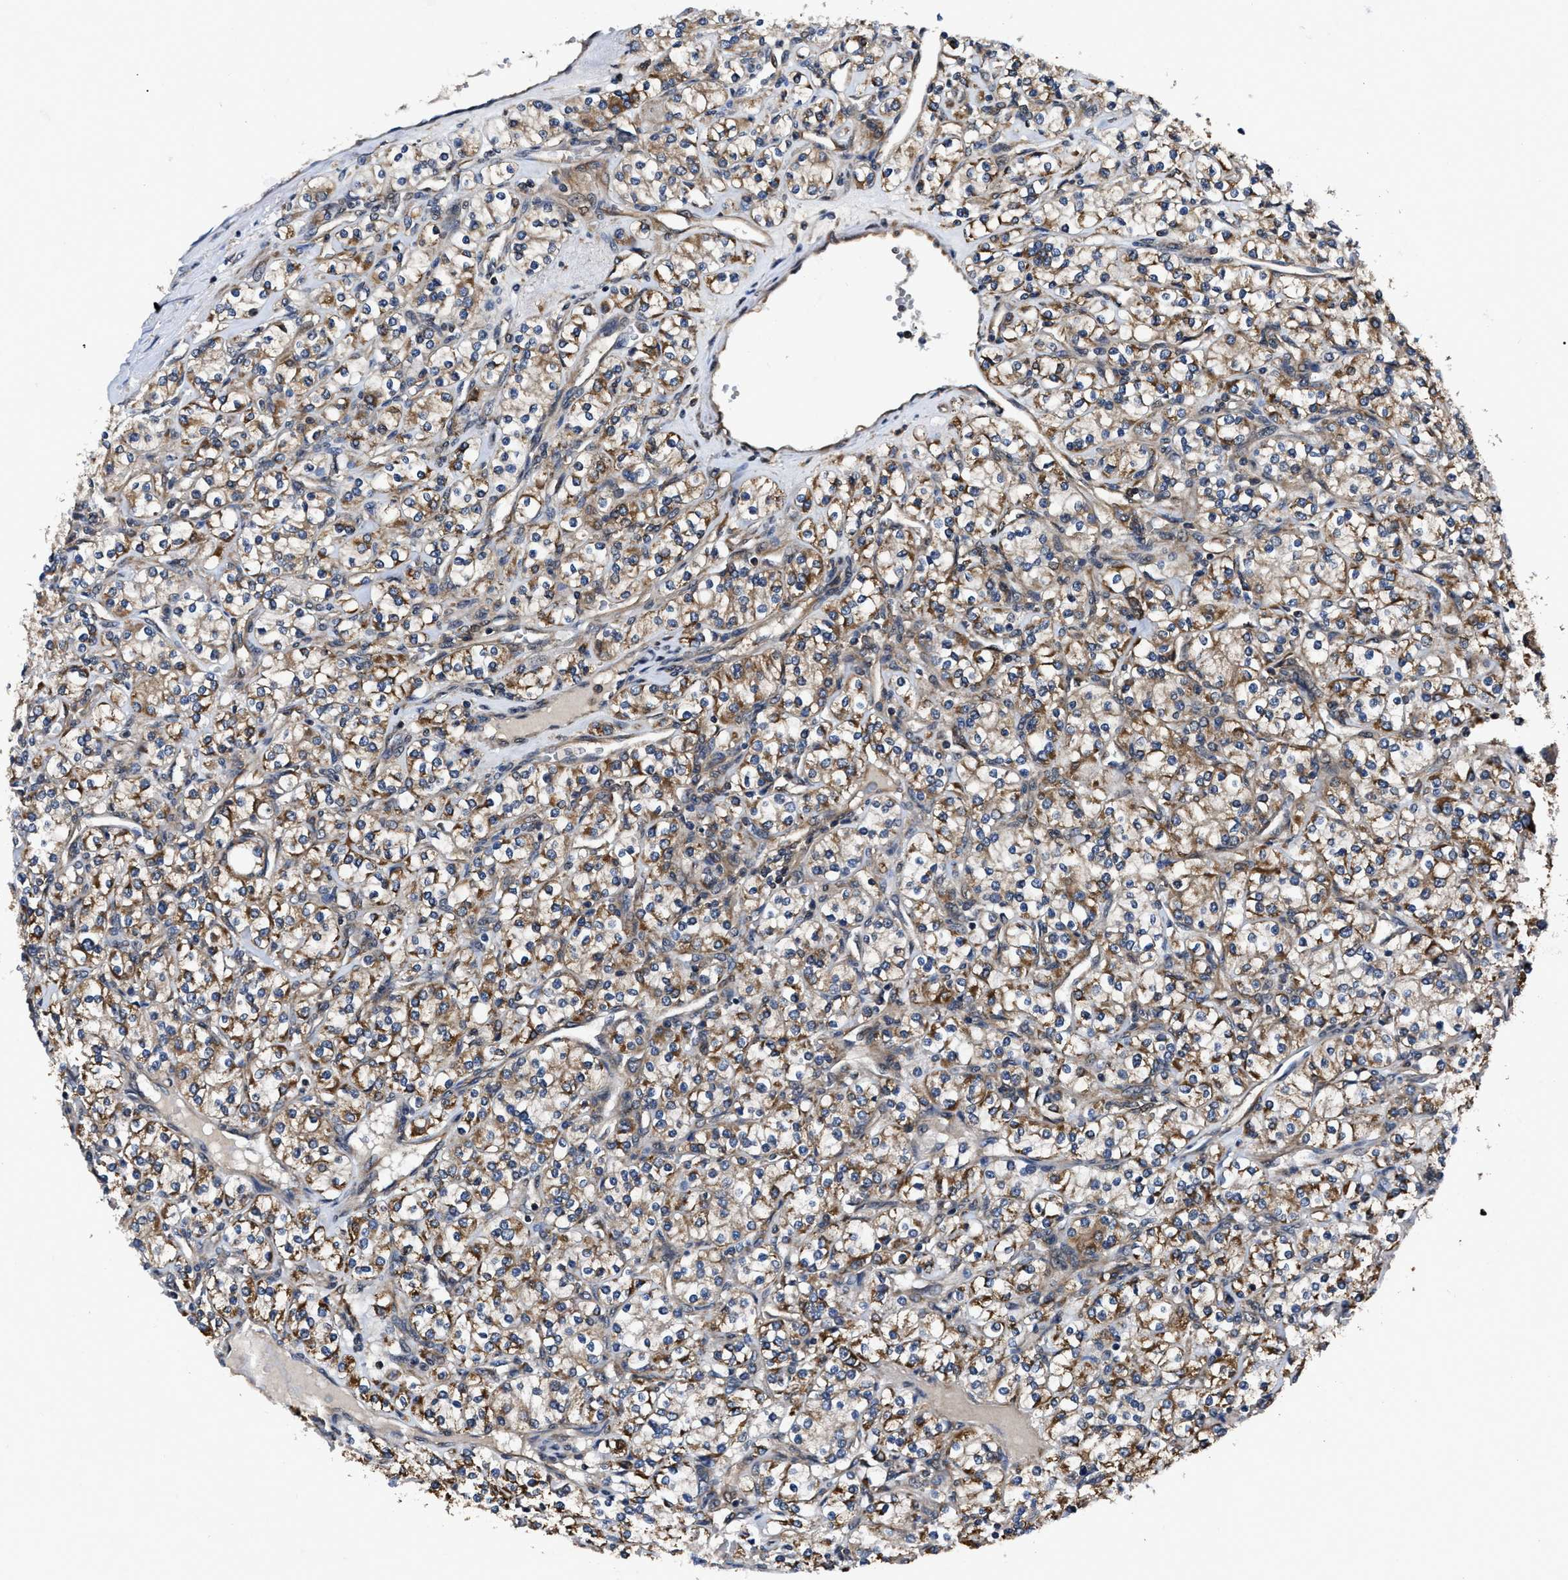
{"staining": {"intensity": "moderate", "quantity": ">75%", "location": "cytoplasmic/membranous"}, "tissue": "renal cancer", "cell_type": "Tumor cells", "image_type": "cancer", "snomed": [{"axis": "morphology", "description": "Adenocarcinoma, NOS"}, {"axis": "topography", "description": "Kidney"}], "caption": "Renal adenocarcinoma stained with a protein marker shows moderate staining in tumor cells.", "gene": "GET4", "patient": {"sex": "male", "age": 77}}